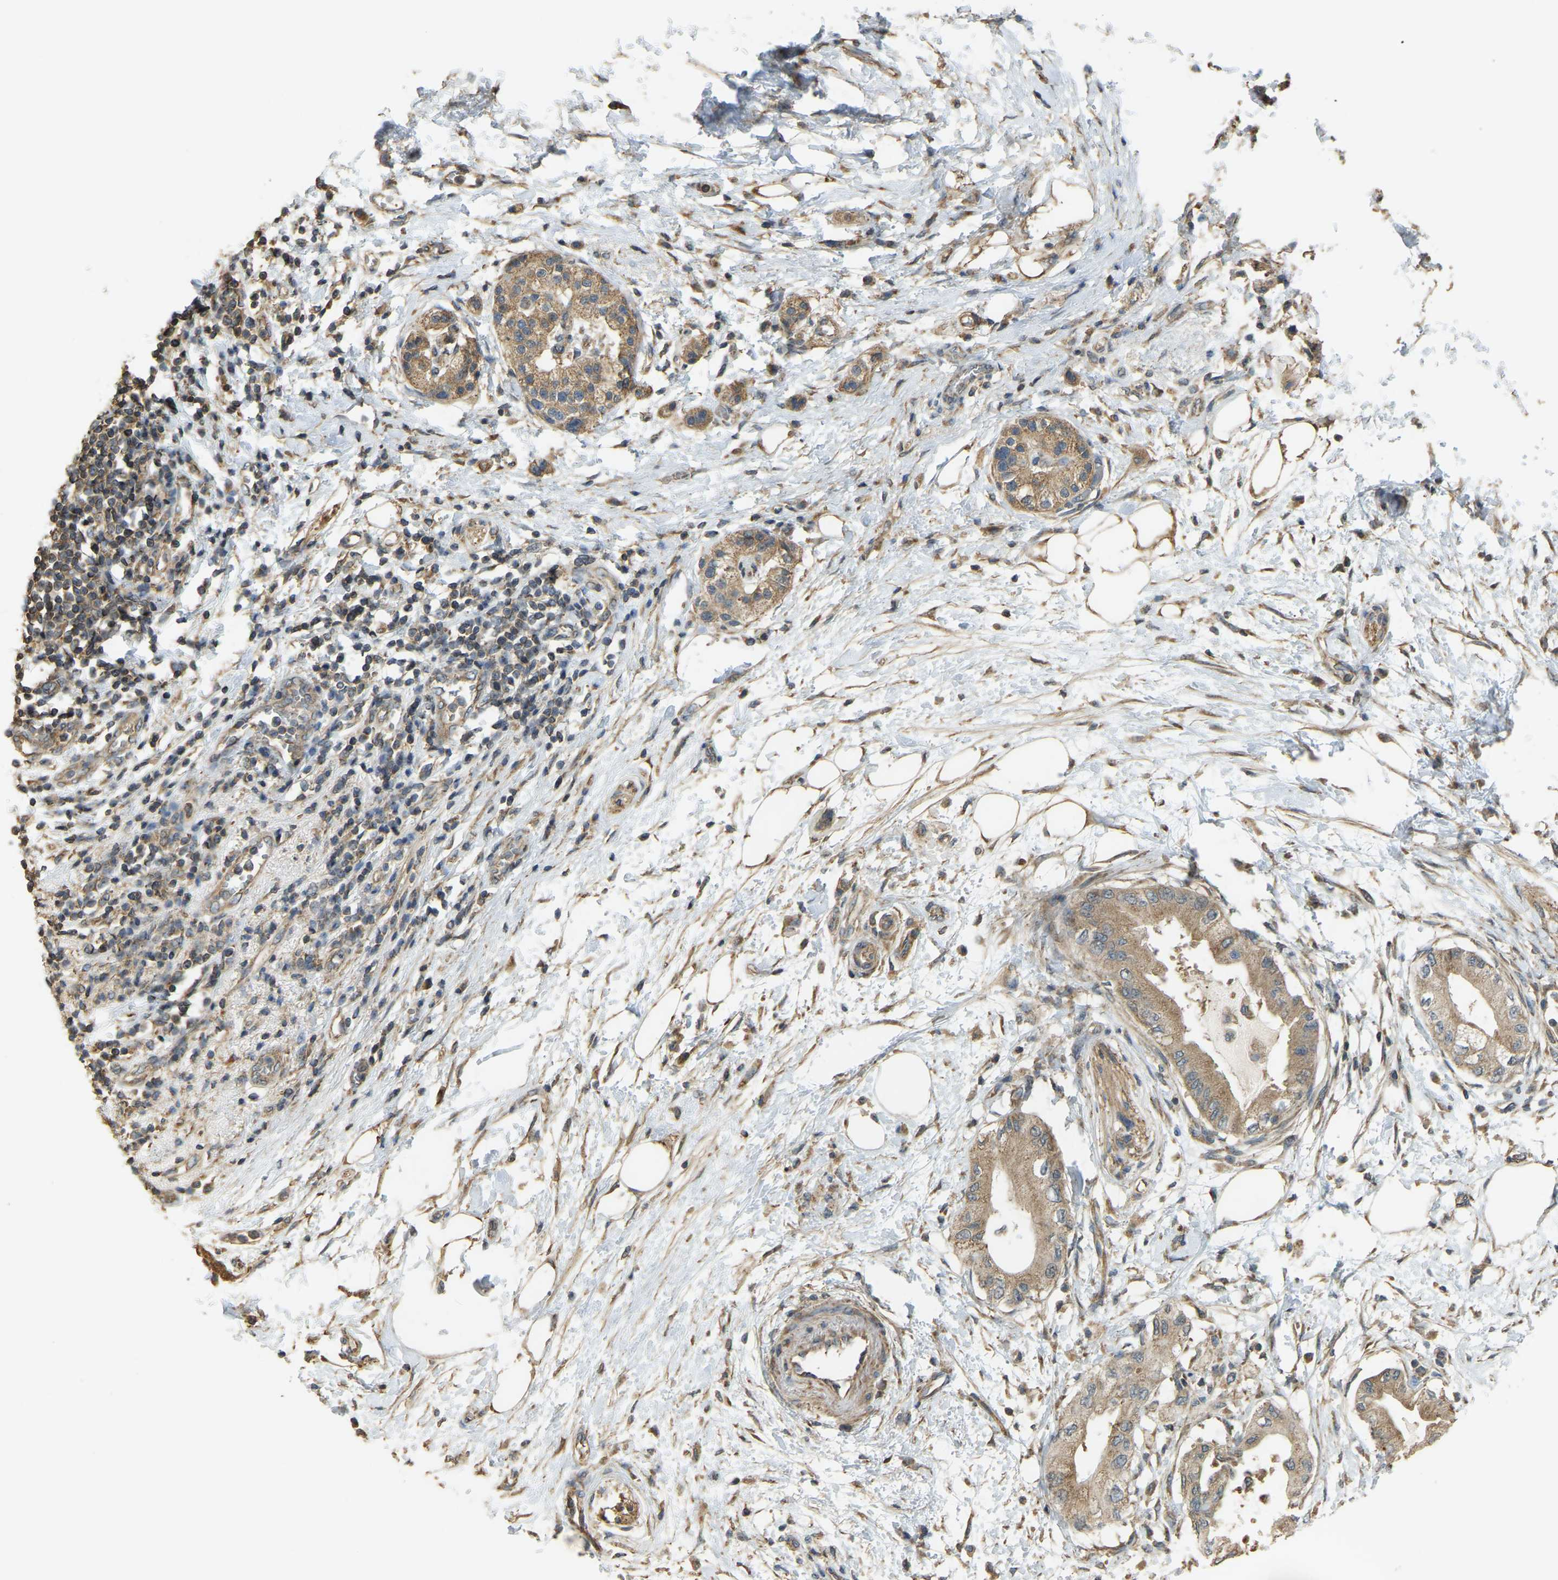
{"staining": {"intensity": "moderate", "quantity": ">75%", "location": "cytoplasmic/membranous"}, "tissue": "pancreatic cancer", "cell_type": "Tumor cells", "image_type": "cancer", "snomed": [{"axis": "morphology", "description": "Normal tissue, NOS"}, {"axis": "morphology", "description": "Adenocarcinoma, NOS"}, {"axis": "topography", "description": "Pancreas"}, {"axis": "topography", "description": "Duodenum"}], "caption": "Pancreatic cancer (adenocarcinoma) stained for a protein (brown) exhibits moderate cytoplasmic/membranous positive staining in approximately >75% of tumor cells.", "gene": "GNG2", "patient": {"sex": "female", "age": 60}}